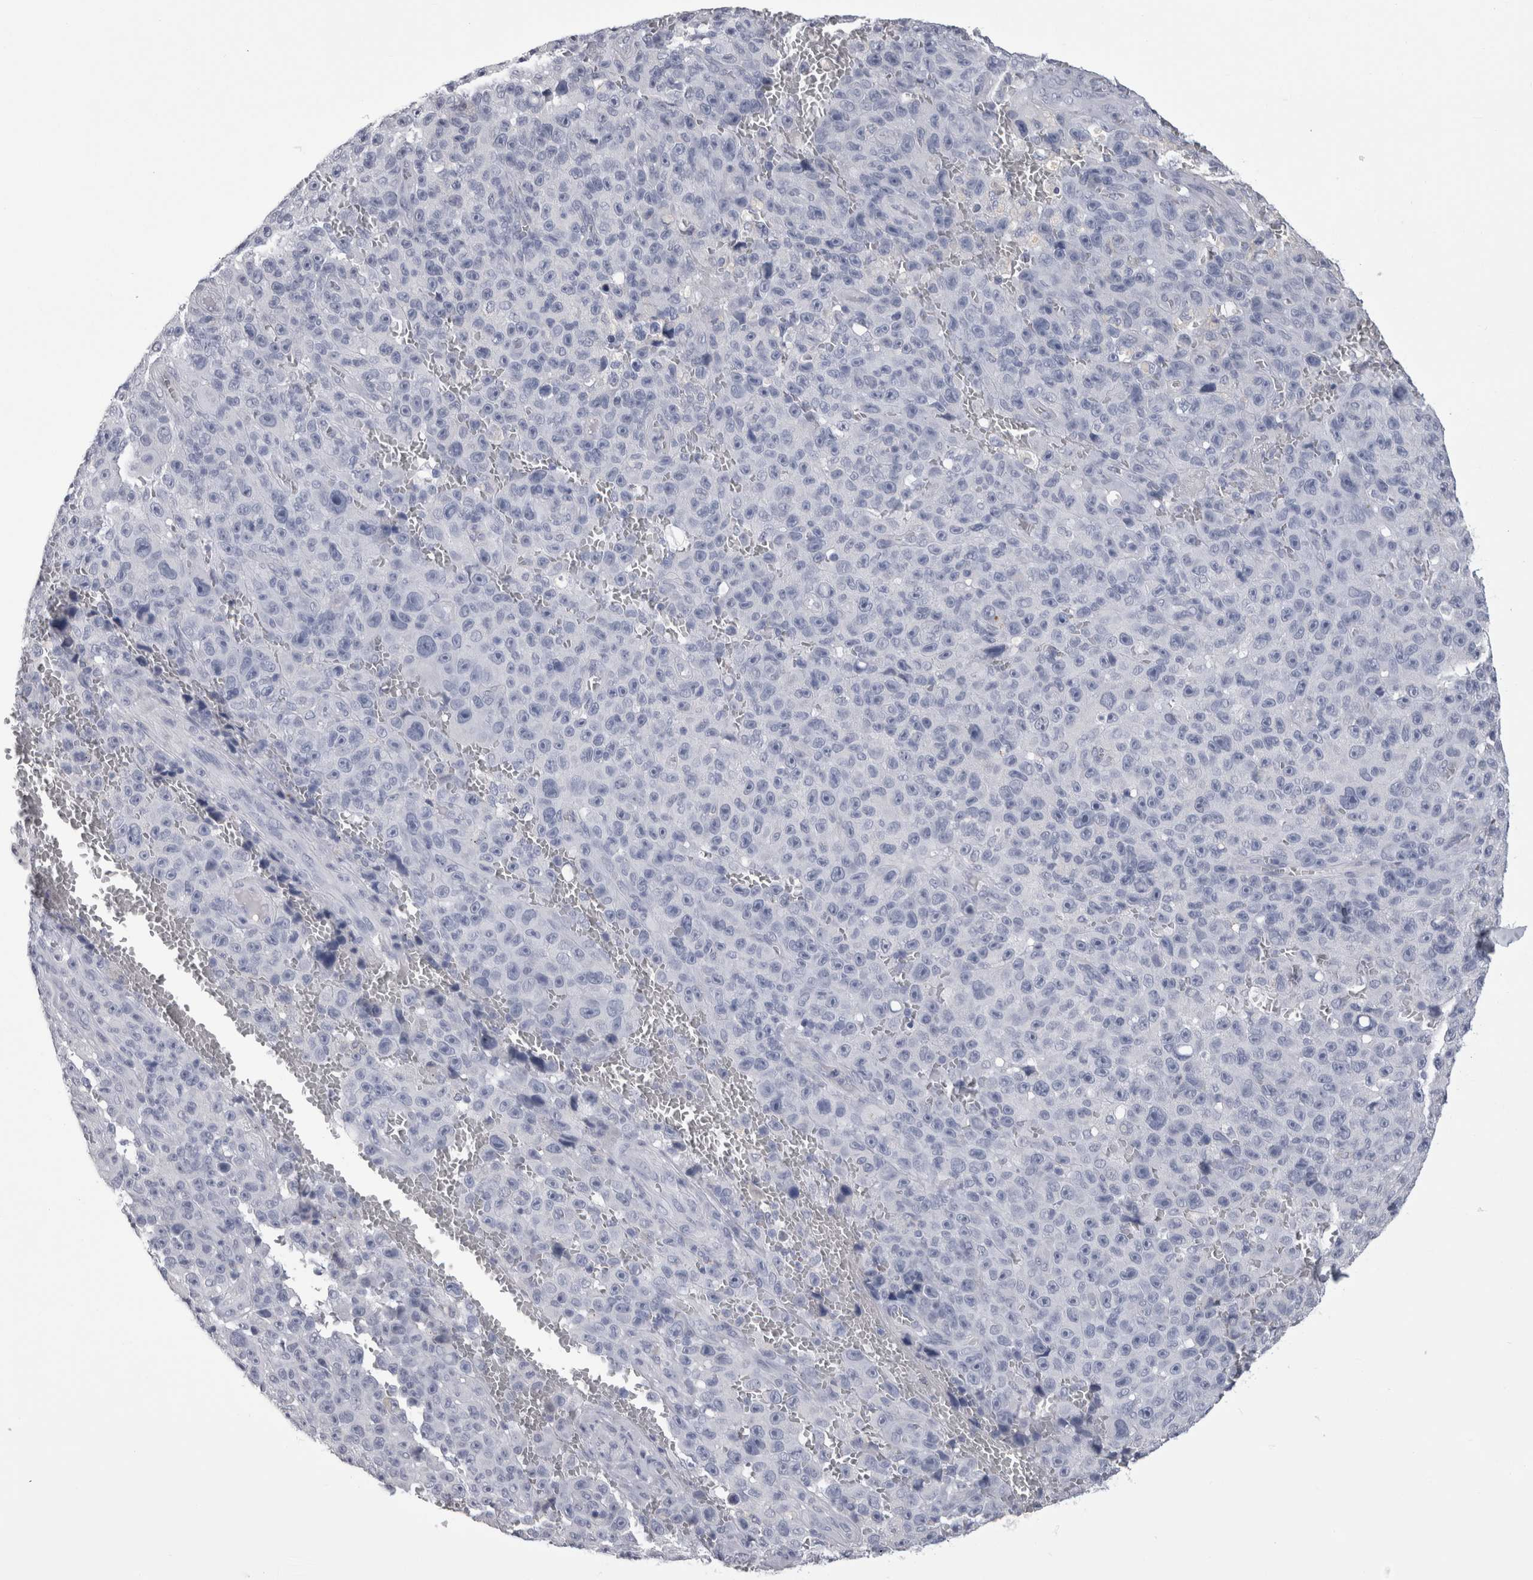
{"staining": {"intensity": "negative", "quantity": "none", "location": "none"}, "tissue": "melanoma", "cell_type": "Tumor cells", "image_type": "cancer", "snomed": [{"axis": "morphology", "description": "Malignant melanoma, NOS"}, {"axis": "topography", "description": "Skin"}], "caption": "Human malignant melanoma stained for a protein using immunohistochemistry displays no positivity in tumor cells.", "gene": "AFMID", "patient": {"sex": "female", "age": 82}}